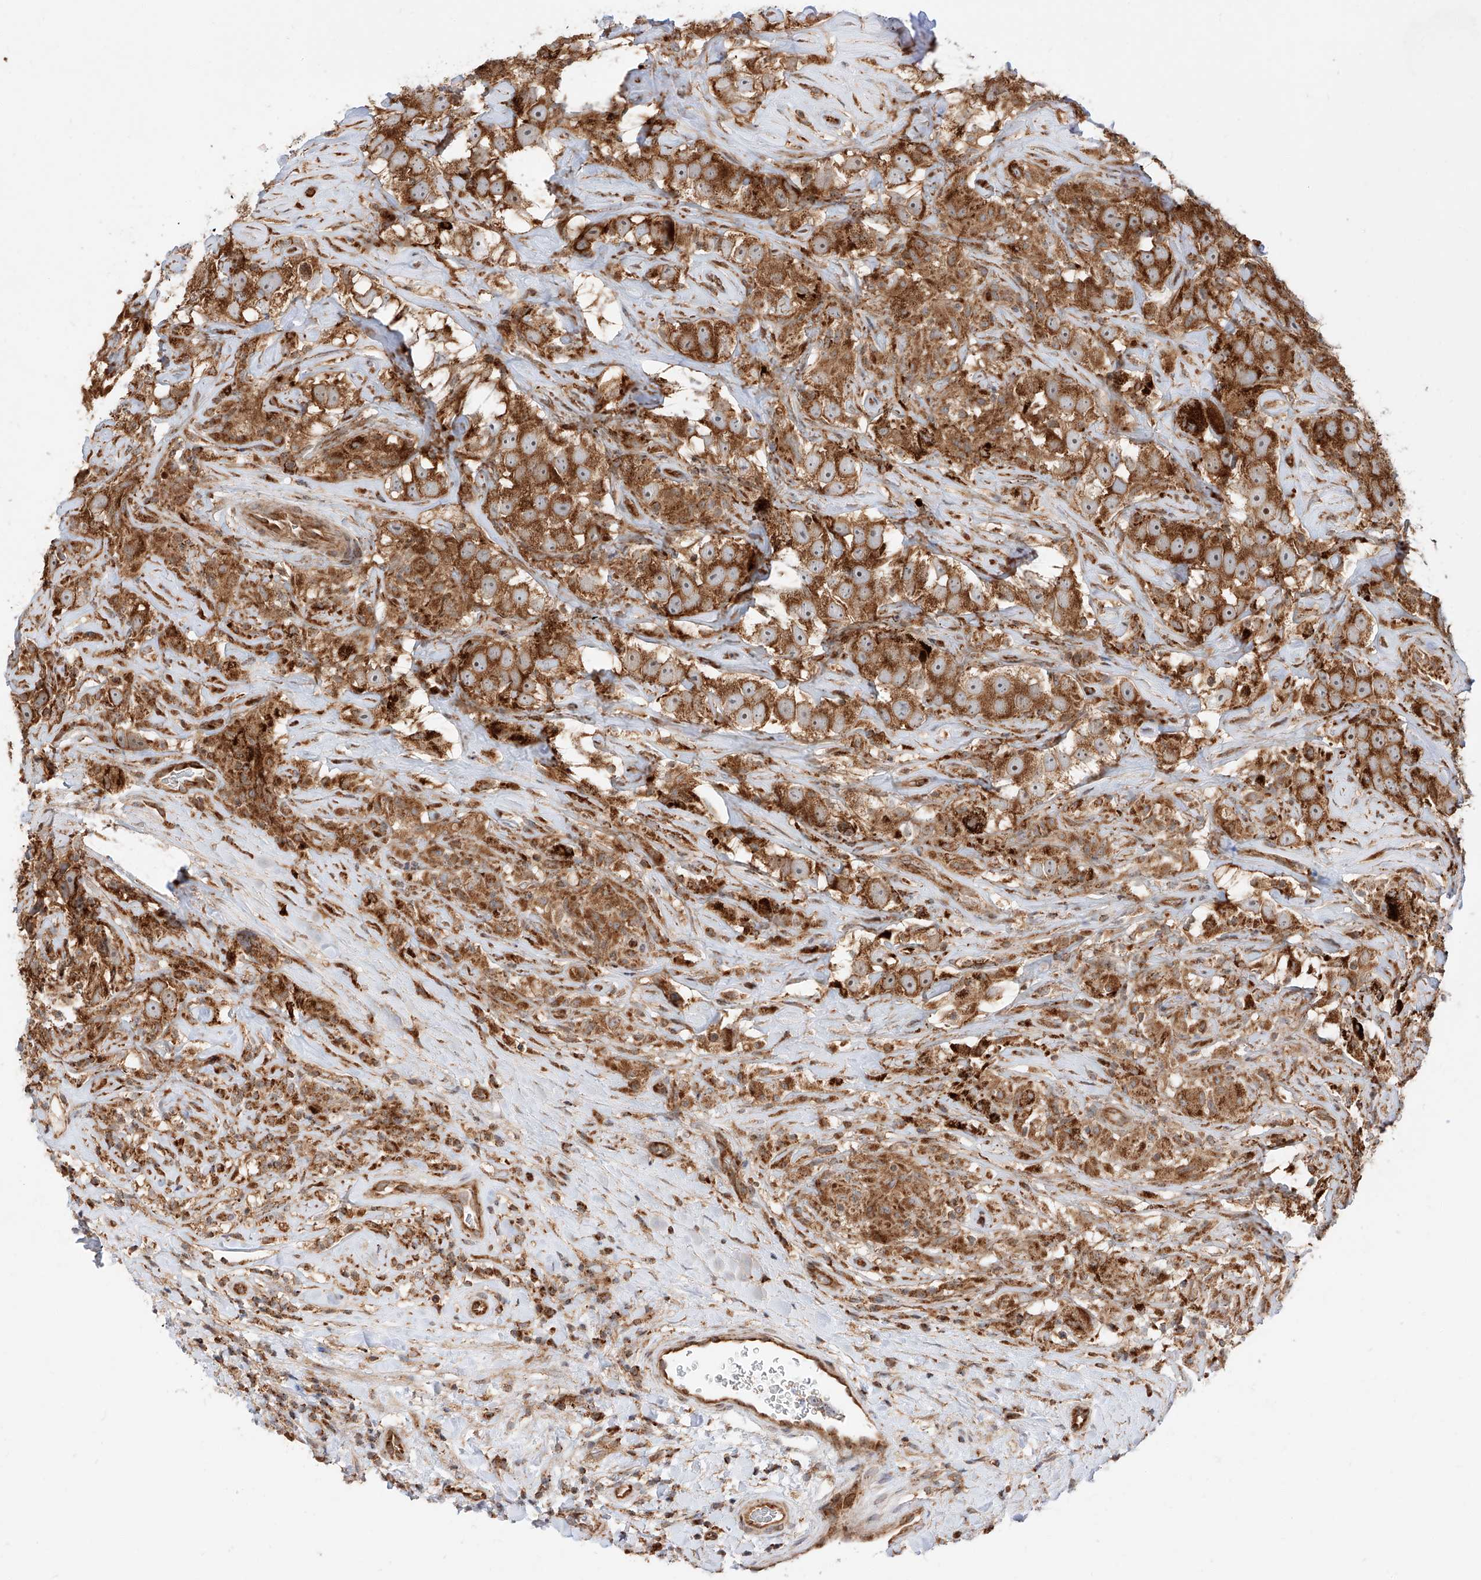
{"staining": {"intensity": "strong", "quantity": ">75%", "location": "cytoplasmic/membranous"}, "tissue": "testis cancer", "cell_type": "Tumor cells", "image_type": "cancer", "snomed": [{"axis": "morphology", "description": "Seminoma, NOS"}, {"axis": "topography", "description": "Testis"}], "caption": "The image reveals immunohistochemical staining of testis seminoma. There is strong cytoplasmic/membranous staining is identified in about >75% of tumor cells.", "gene": "ISCA2", "patient": {"sex": "male", "age": 49}}